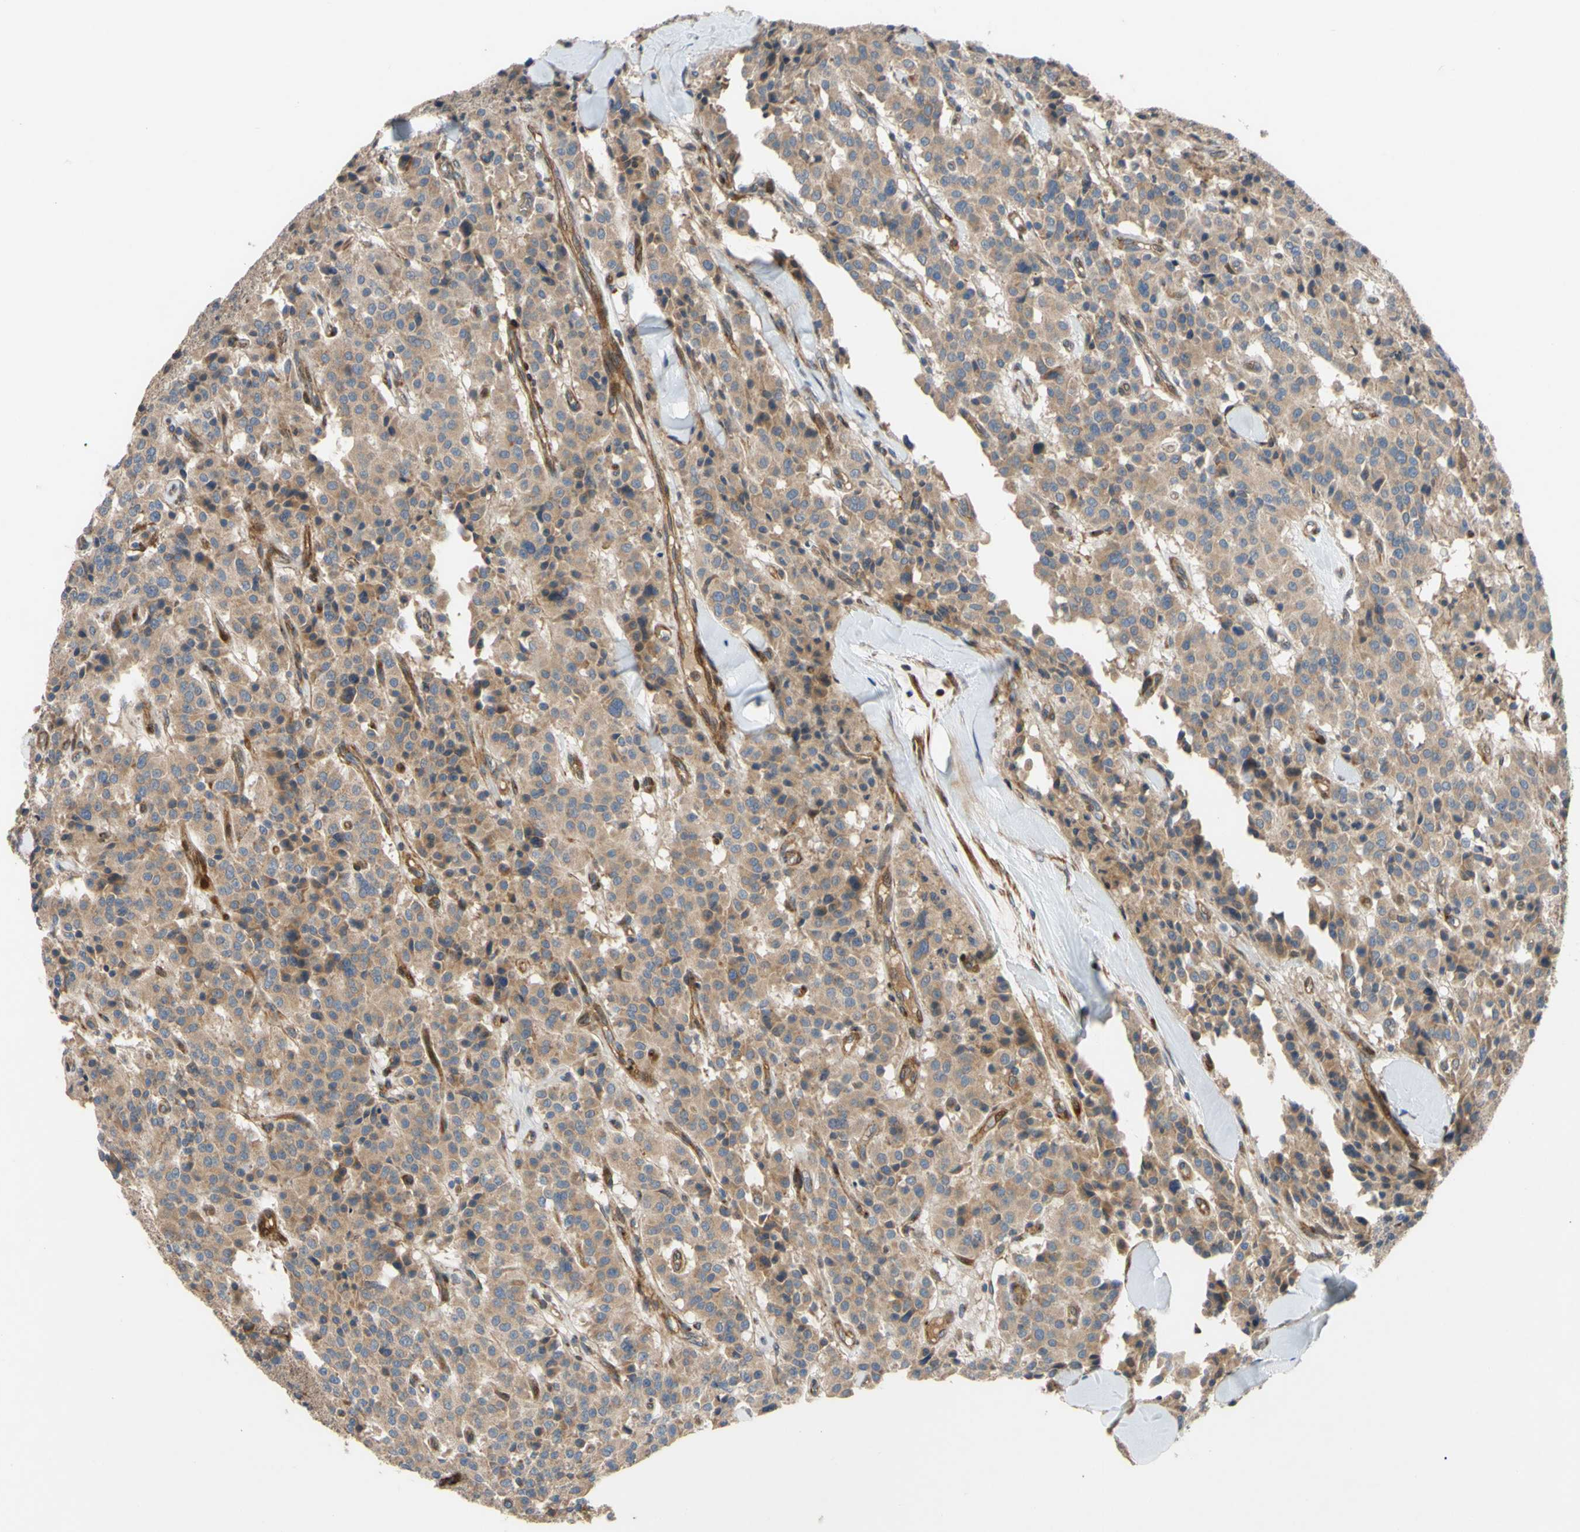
{"staining": {"intensity": "weak", "quantity": ">75%", "location": "cytoplasmic/membranous"}, "tissue": "carcinoid", "cell_type": "Tumor cells", "image_type": "cancer", "snomed": [{"axis": "morphology", "description": "Carcinoid, malignant, NOS"}, {"axis": "topography", "description": "Lung"}], "caption": "Immunohistochemical staining of malignant carcinoid displays weak cytoplasmic/membranous protein staining in approximately >75% of tumor cells. (Brightfield microscopy of DAB IHC at high magnification).", "gene": "SPTLC1", "patient": {"sex": "male", "age": 30}}